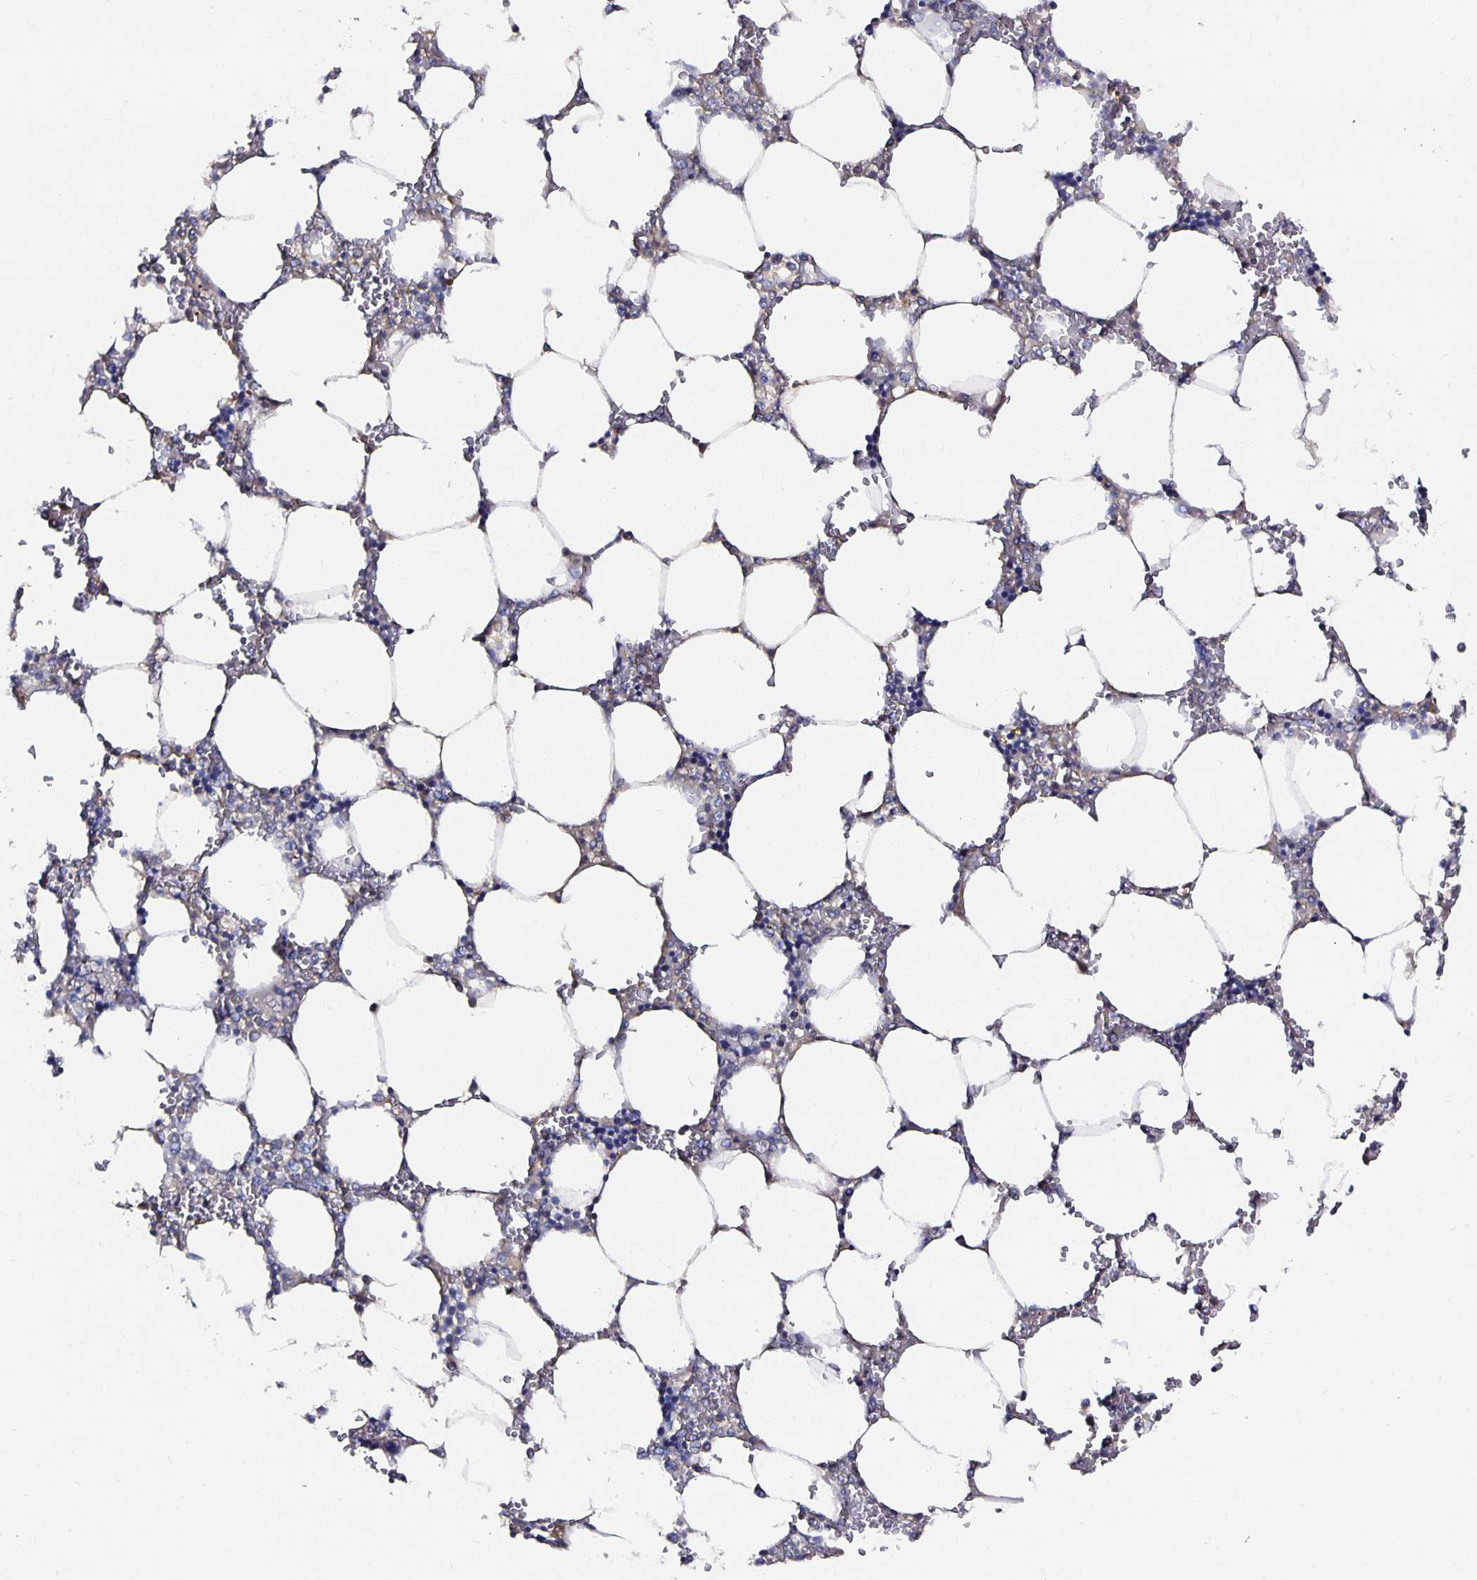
{"staining": {"intensity": "negative", "quantity": "none", "location": "none"}, "tissue": "bone marrow", "cell_type": "Hematopoietic cells", "image_type": "normal", "snomed": [{"axis": "morphology", "description": "Normal tissue, NOS"}, {"axis": "topography", "description": "Bone marrow"}], "caption": "Bone marrow stained for a protein using immunohistochemistry (IHC) shows no staining hematopoietic cells.", "gene": "TTR", "patient": {"sex": "male", "age": 64}}